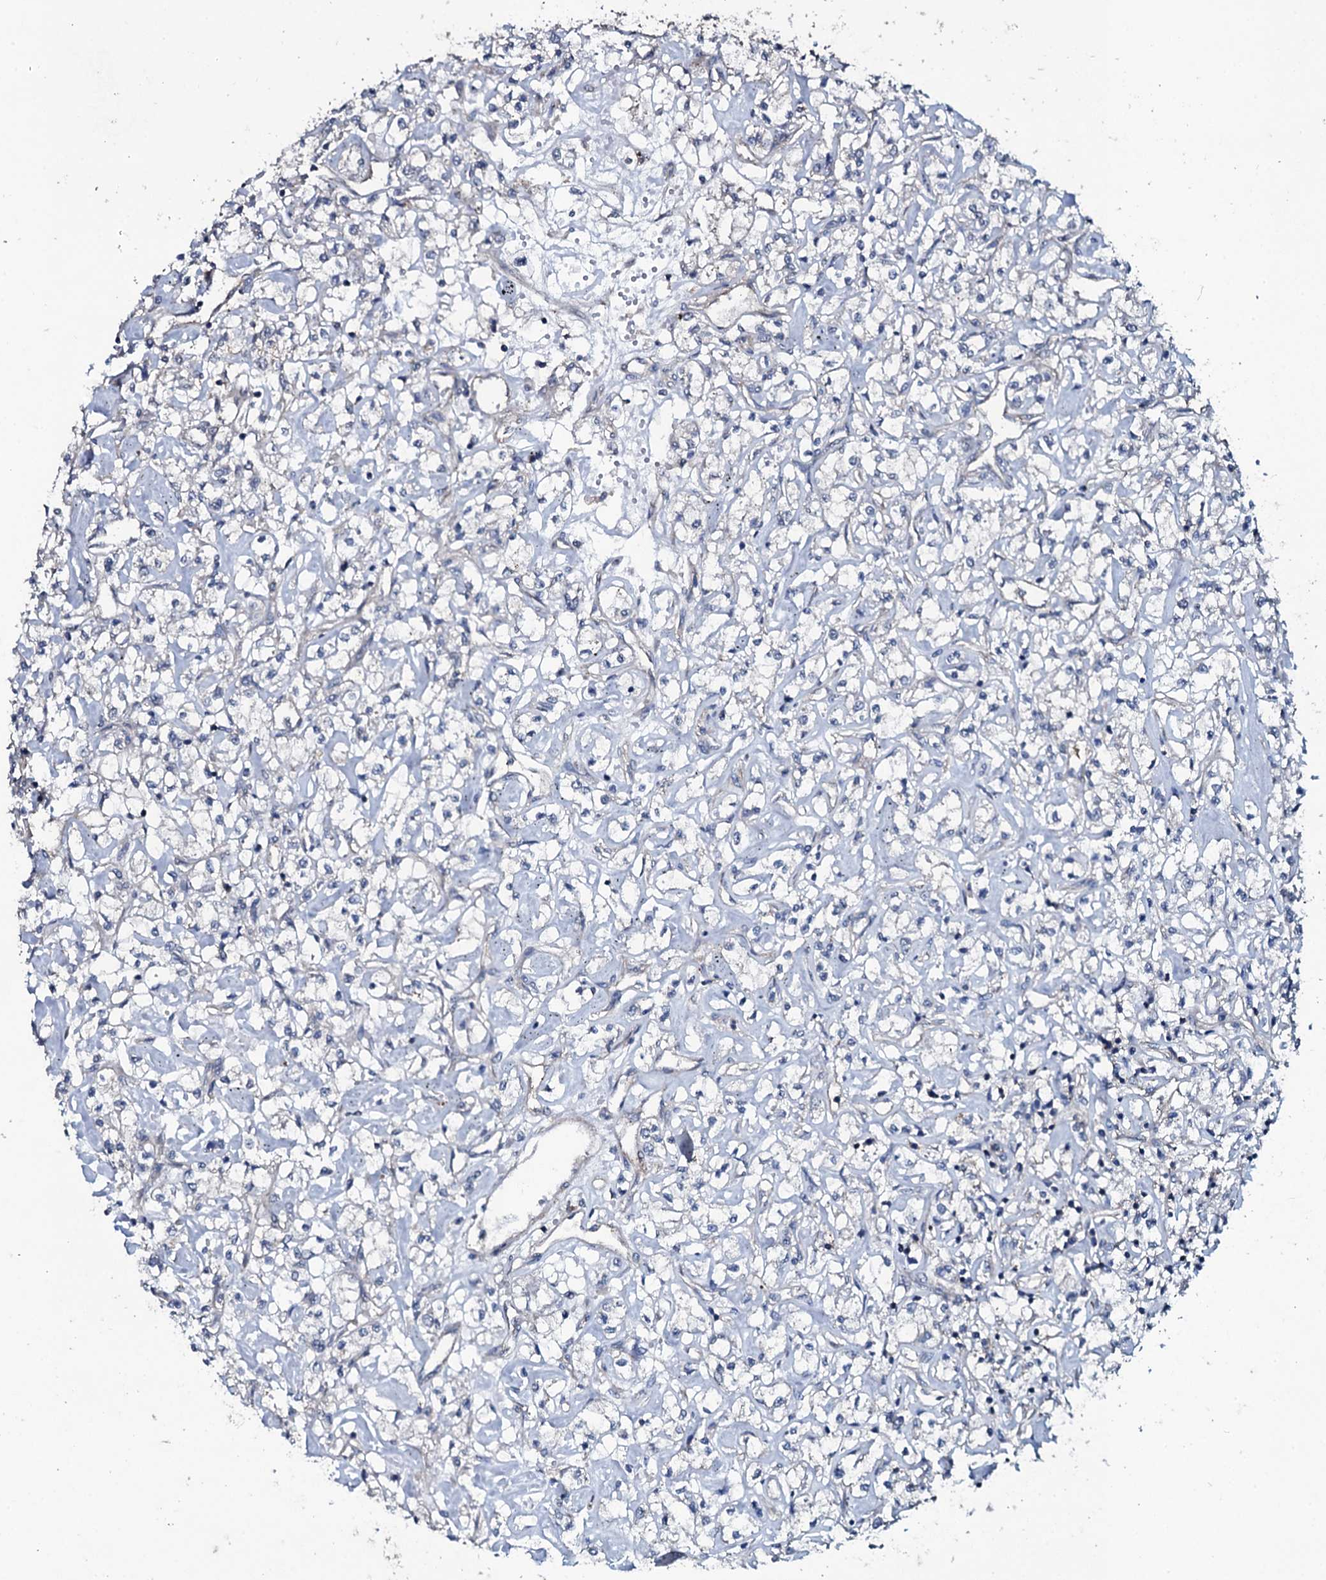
{"staining": {"intensity": "negative", "quantity": "none", "location": "none"}, "tissue": "renal cancer", "cell_type": "Tumor cells", "image_type": "cancer", "snomed": [{"axis": "morphology", "description": "Adenocarcinoma, NOS"}, {"axis": "topography", "description": "Kidney"}], "caption": "Image shows no significant protein positivity in tumor cells of renal cancer.", "gene": "IL12B", "patient": {"sex": "female", "age": 59}}